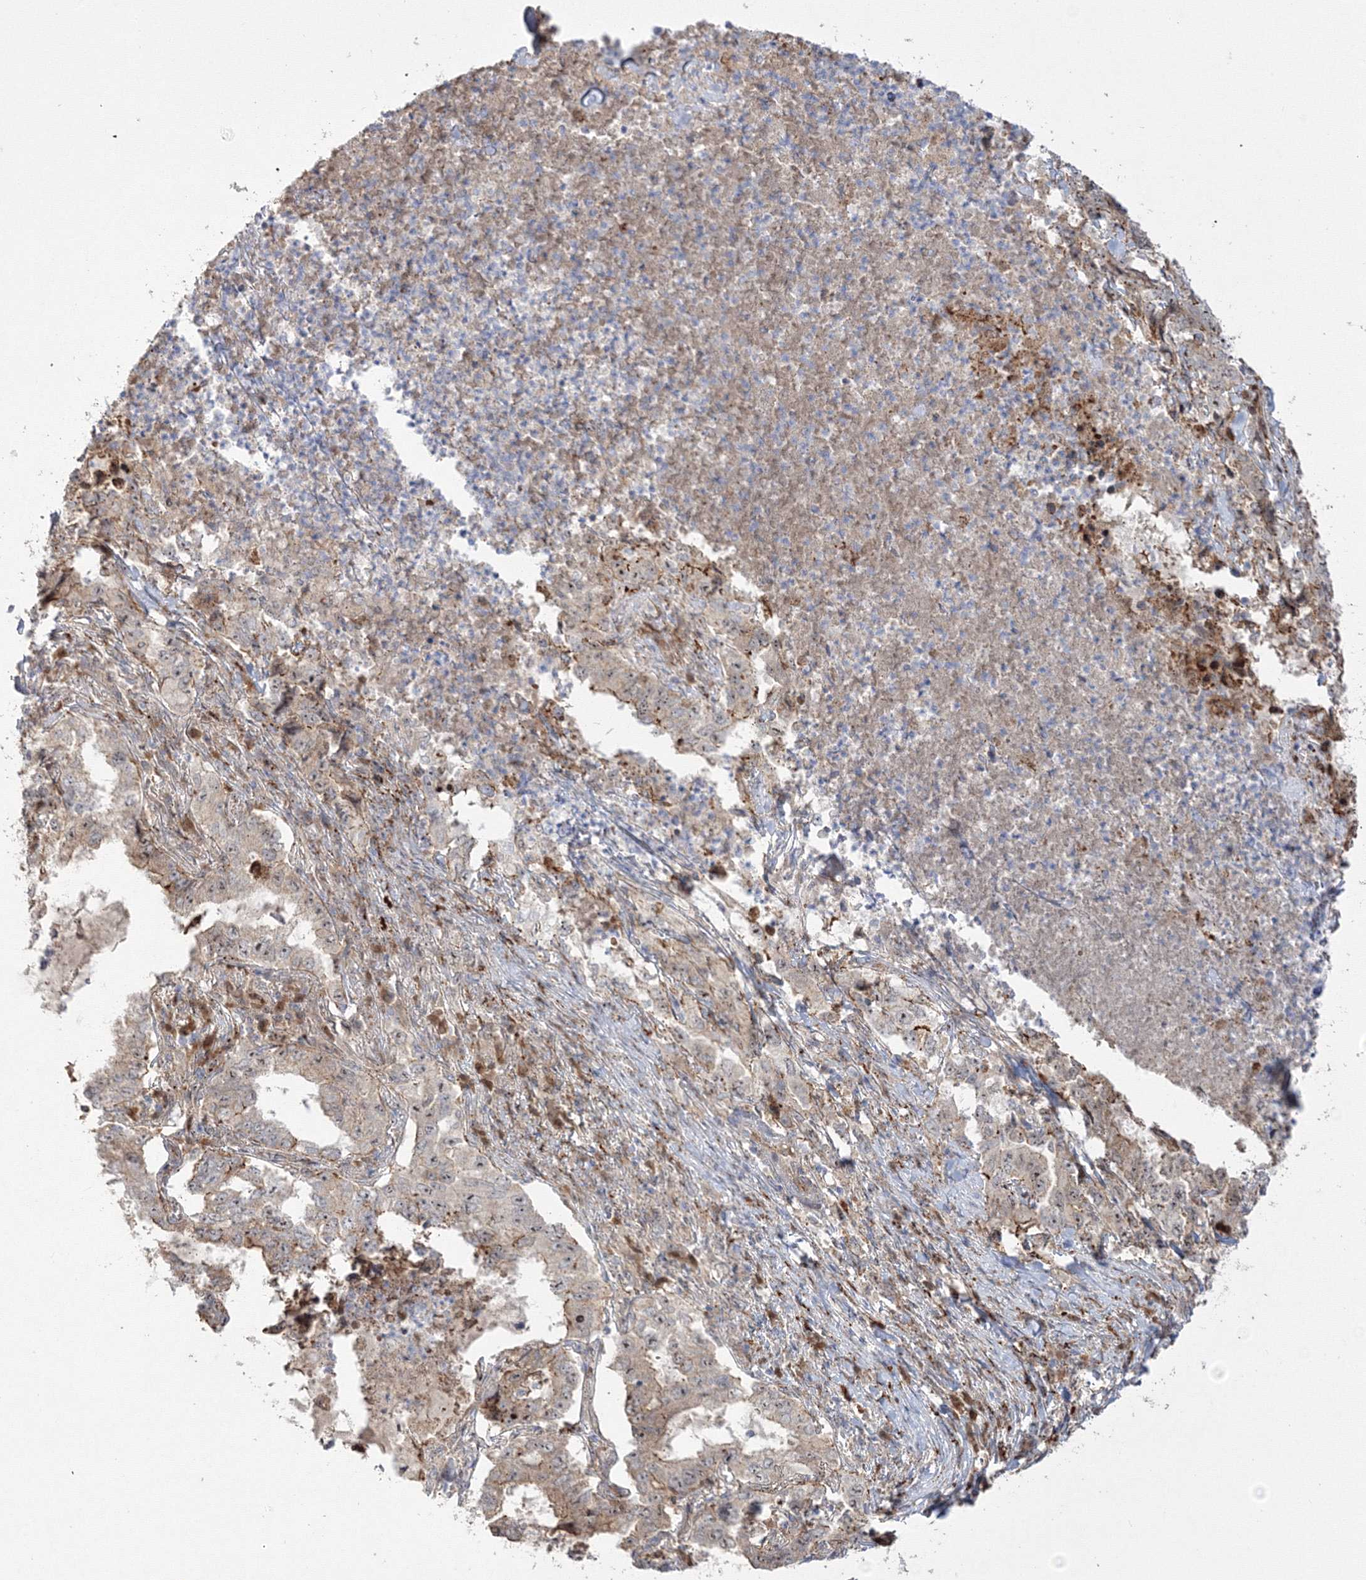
{"staining": {"intensity": "moderate", "quantity": ">75%", "location": "nuclear"}, "tissue": "lung cancer", "cell_type": "Tumor cells", "image_type": "cancer", "snomed": [{"axis": "morphology", "description": "Adenocarcinoma, NOS"}, {"axis": "topography", "description": "Lung"}], "caption": "Lung cancer was stained to show a protein in brown. There is medium levels of moderate nuclear staining in about >75% of tumor cells.", "gene": "NPM3", "patient": {"sex": "female", "age": 51}}